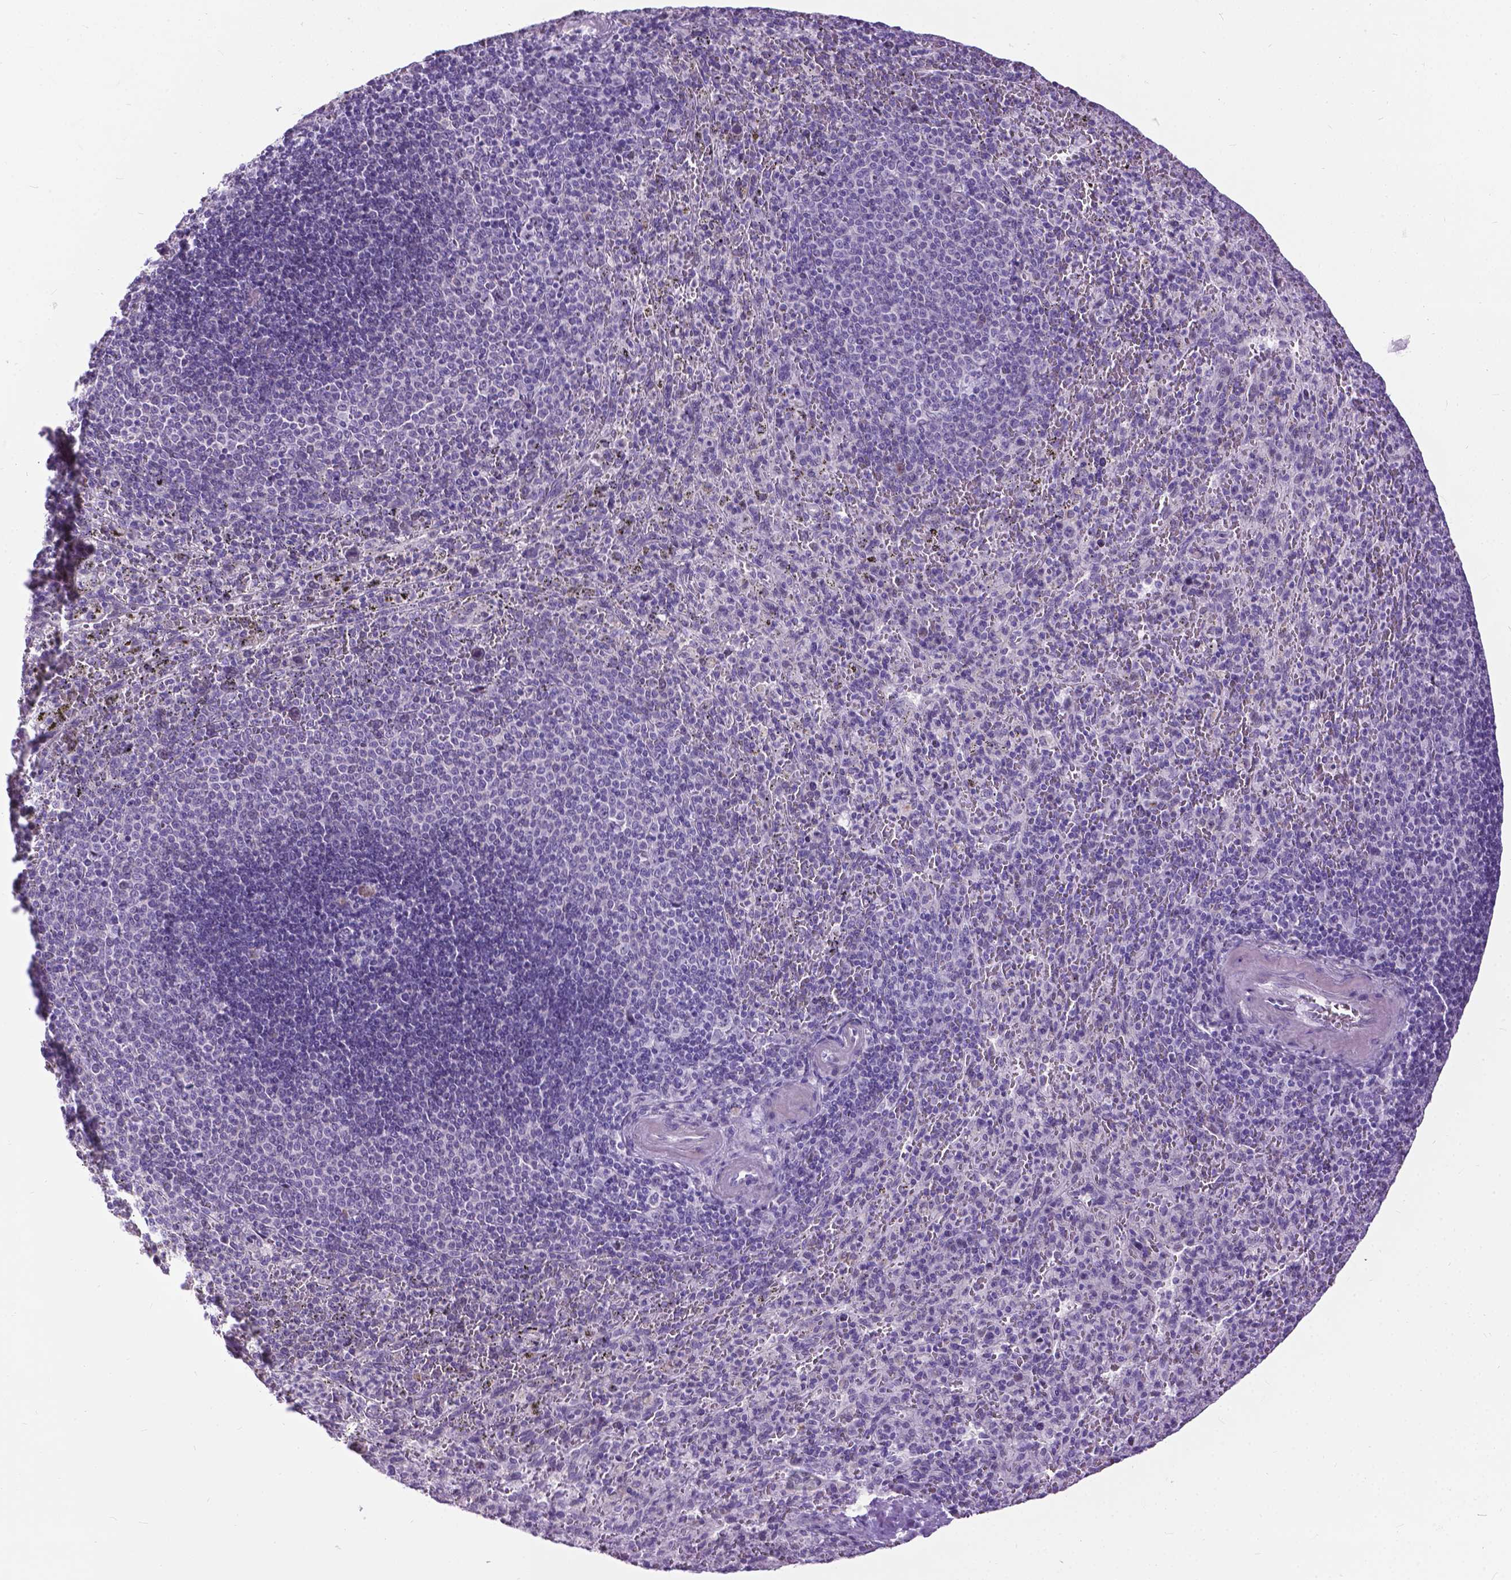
{"staining": {"intensity": "negative", "quantity": "none", "location": "none"}, "tissue": "spleen", "cell_type": "Cells in red pulp", "image_type": "normal", "snomed": [{"axis": "morphology", "description": "Normal tissue, NOS"}, {"axis": "topography", "description": "Spleen"}], "caption": "DAB immunohistochemical staining of benign human spleen displays no significant positivity in cells in red pulp.", "gene": "PROB1", "patient": {"sex": "male", "age": 57}}